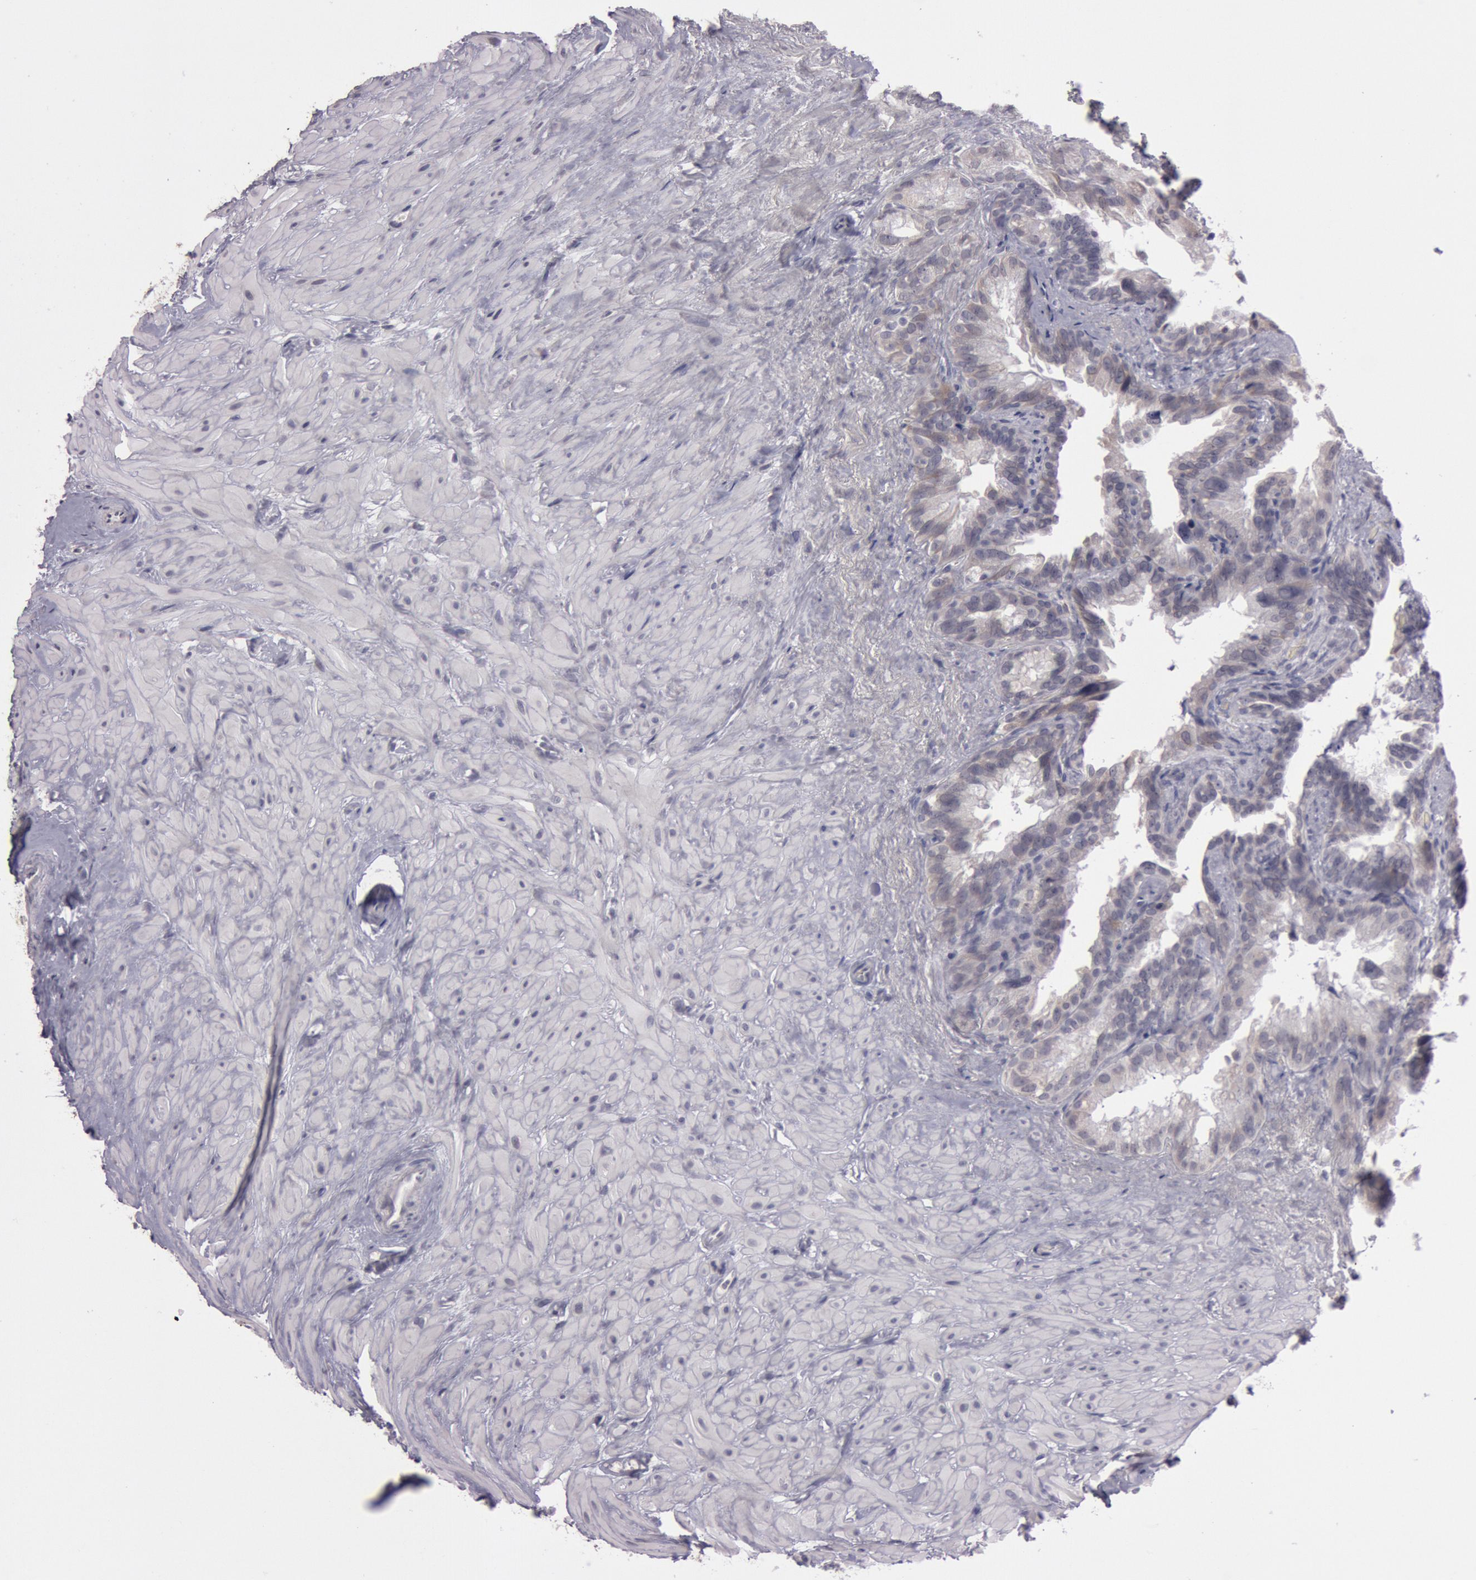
{"staining": {"intensity": "negative", "quantity": "none", "location": "none"}, "tissue": "seminal vesicle", "cell_type": "Glandular cells", "image_type": "normal", "snomed": [{"axis": "morphology", "description": "Normal tissue, NOS"}, {"axis": "topography", "description": "Prostate"}, {"axis": "topography", "description": "Seminal veicle"}], "caption": "High power microscopy image of an immunohistochemistry image of normal seminal vesicle, revealing no significant positivity in glandular cells.", "gene": "KDM6A", "patient": {"sex": "male", "age": 63}}